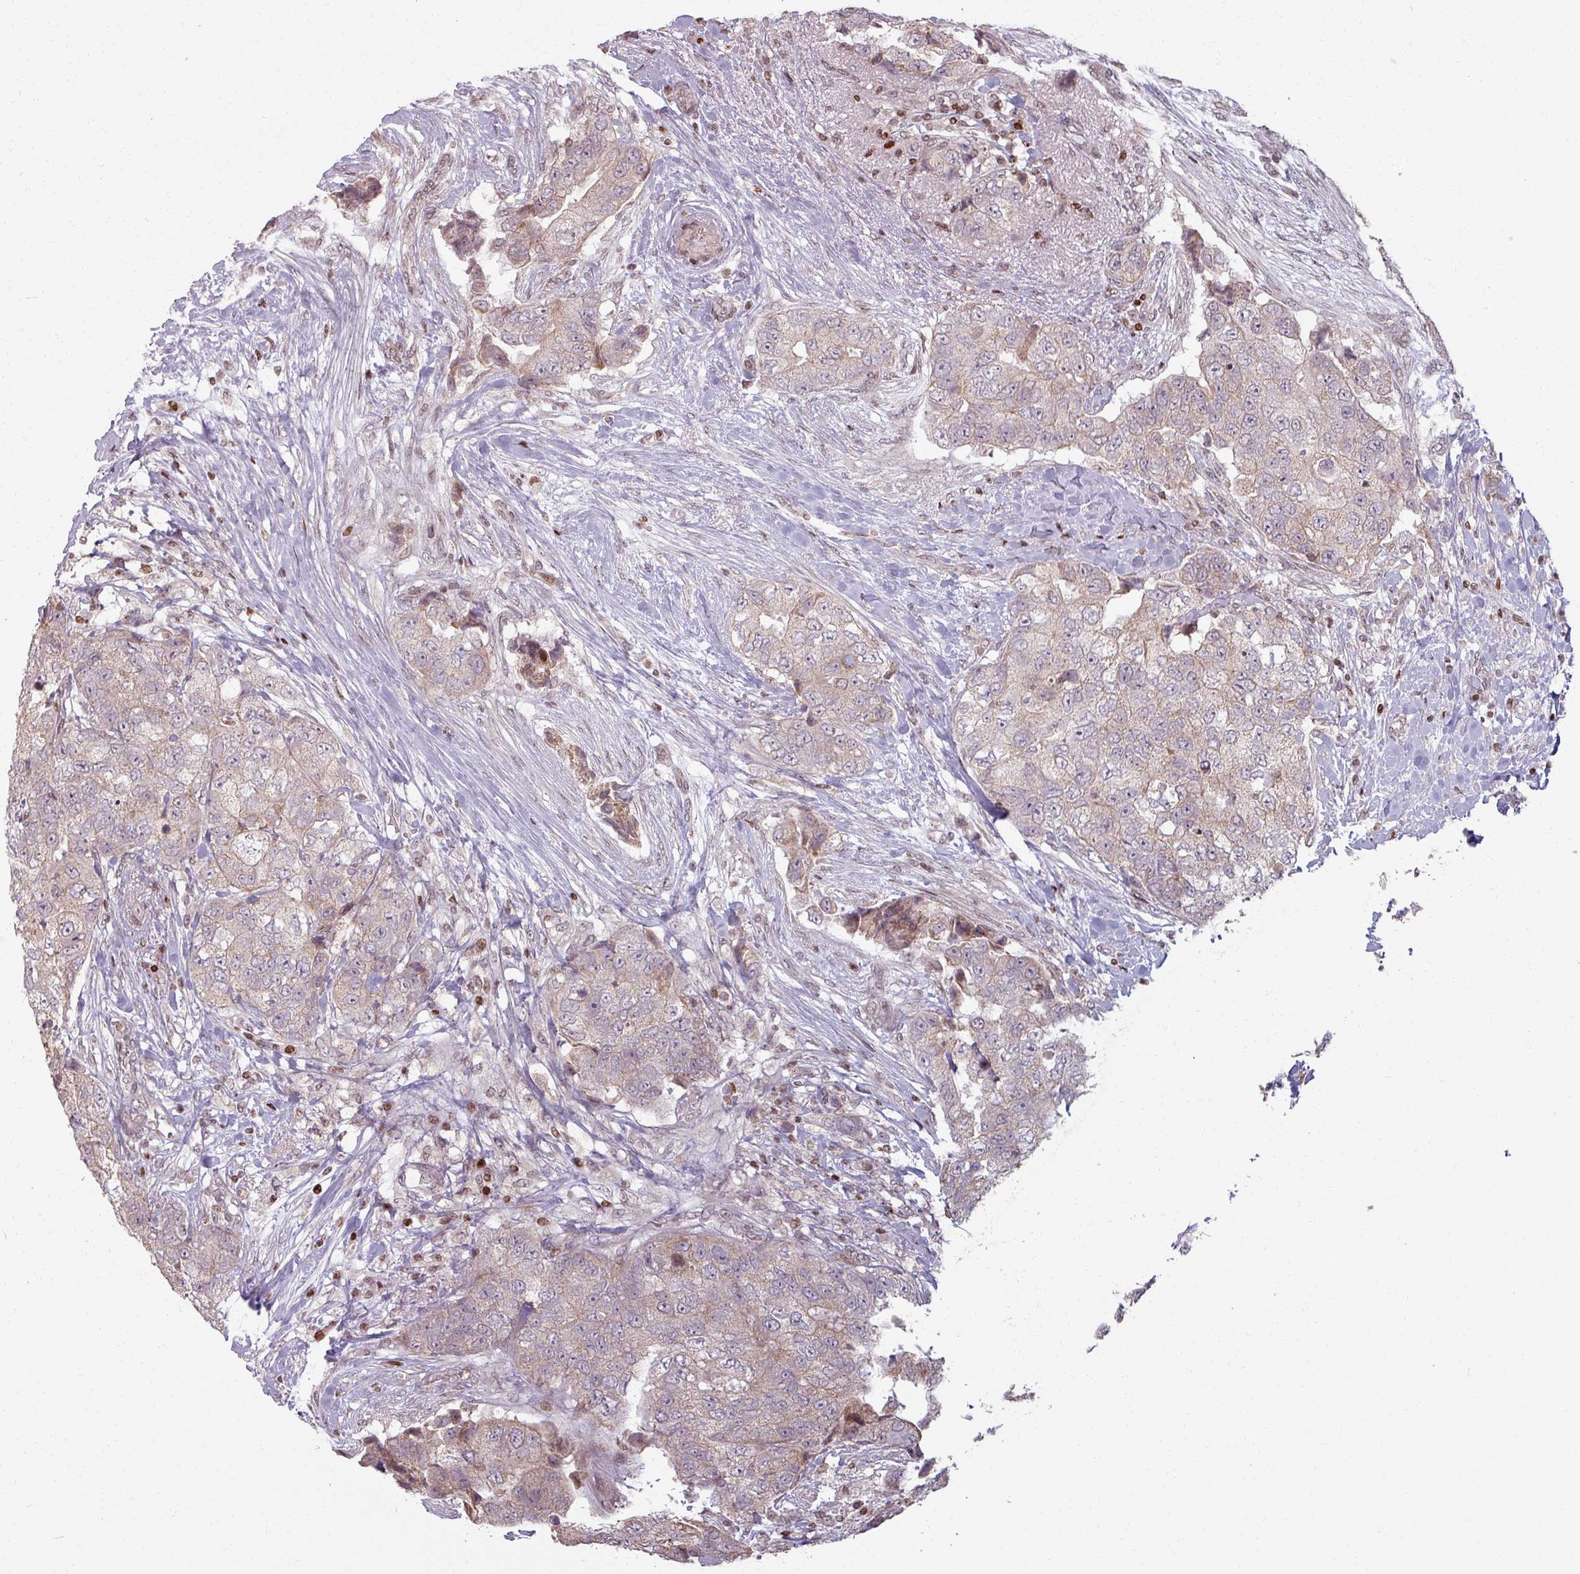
{"staining": {"intensity": "weak", "quantity": "25%-75%", "location": "cytoplasmic/membranous"}, "tissue": "breast cancer", "cell_type": "Tumor cells", "image_type": "cancer", "snomed": [{"axis": "morphology", "description": "Normal tissue, NOS"}, {"axis": "morphology", "description": "Duct carcinoma"}, {"axis": "topography", "description": "Breast"}], "caption": "The histopathology image displays a brown stain indicating the presence of a protein in the cytoplasmic/membranous of tumor cells in breast cancer. (DAB IHC, brown staining for protein, blue staining for nuclei).", "gene": "NCOR1", "patient": {"sex": "female", "age": 62}}